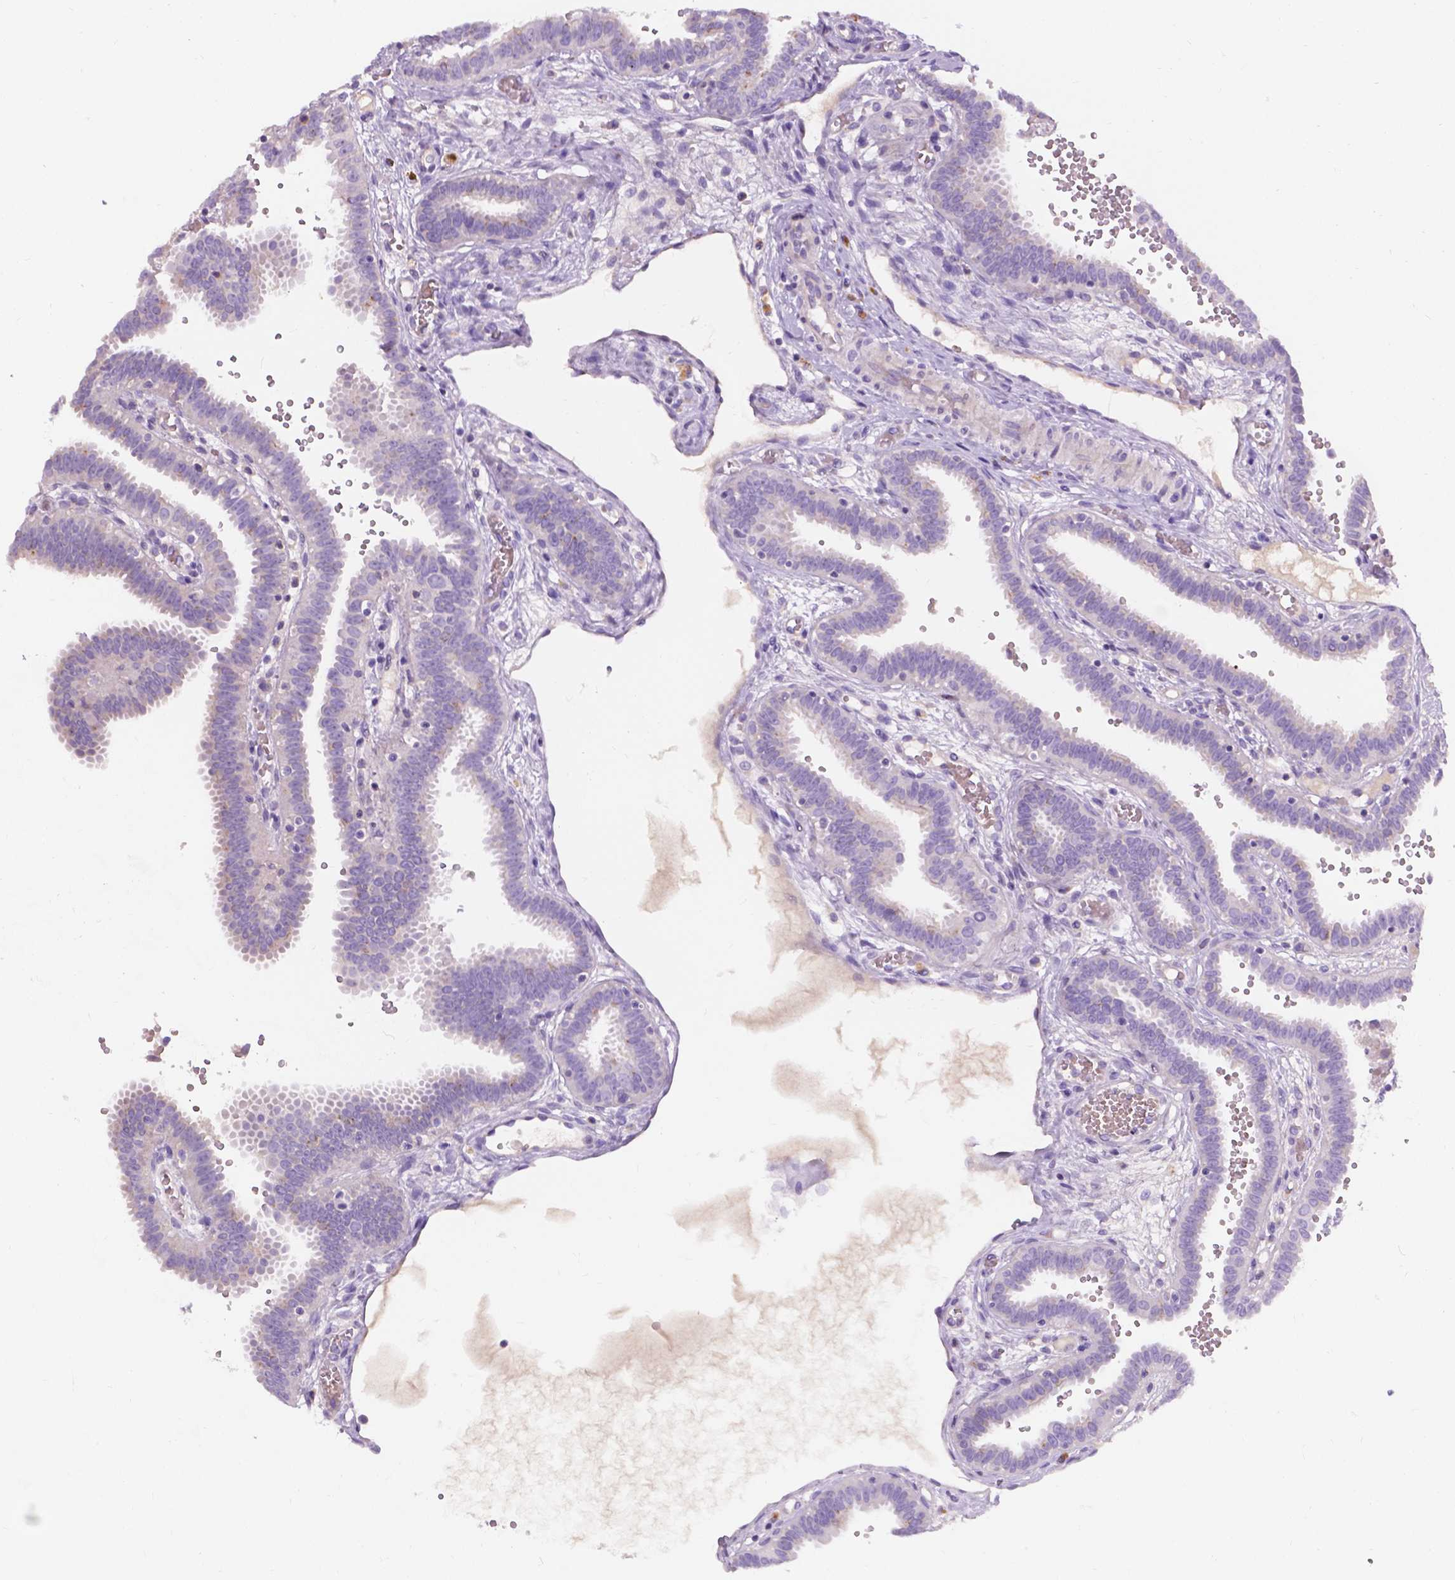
{"staining": {"intensity": "negative", "quantity": "none", "location": "none"}, "tissue": "fallopian tube", "cell_type": "Glandular cells", "image_type": "normal", "snomed": [{"axis": "morphology", "description": "Normal tissue, NOS"}, {"axis": "topography", "description": "Fallopian tube"}], "caption": "A histopathology image of fallopian tube stained for a protein shows no brown staining in glandular cells.", "gene": "NOXO1", "patient": {"sex": "female", "age": 37}}